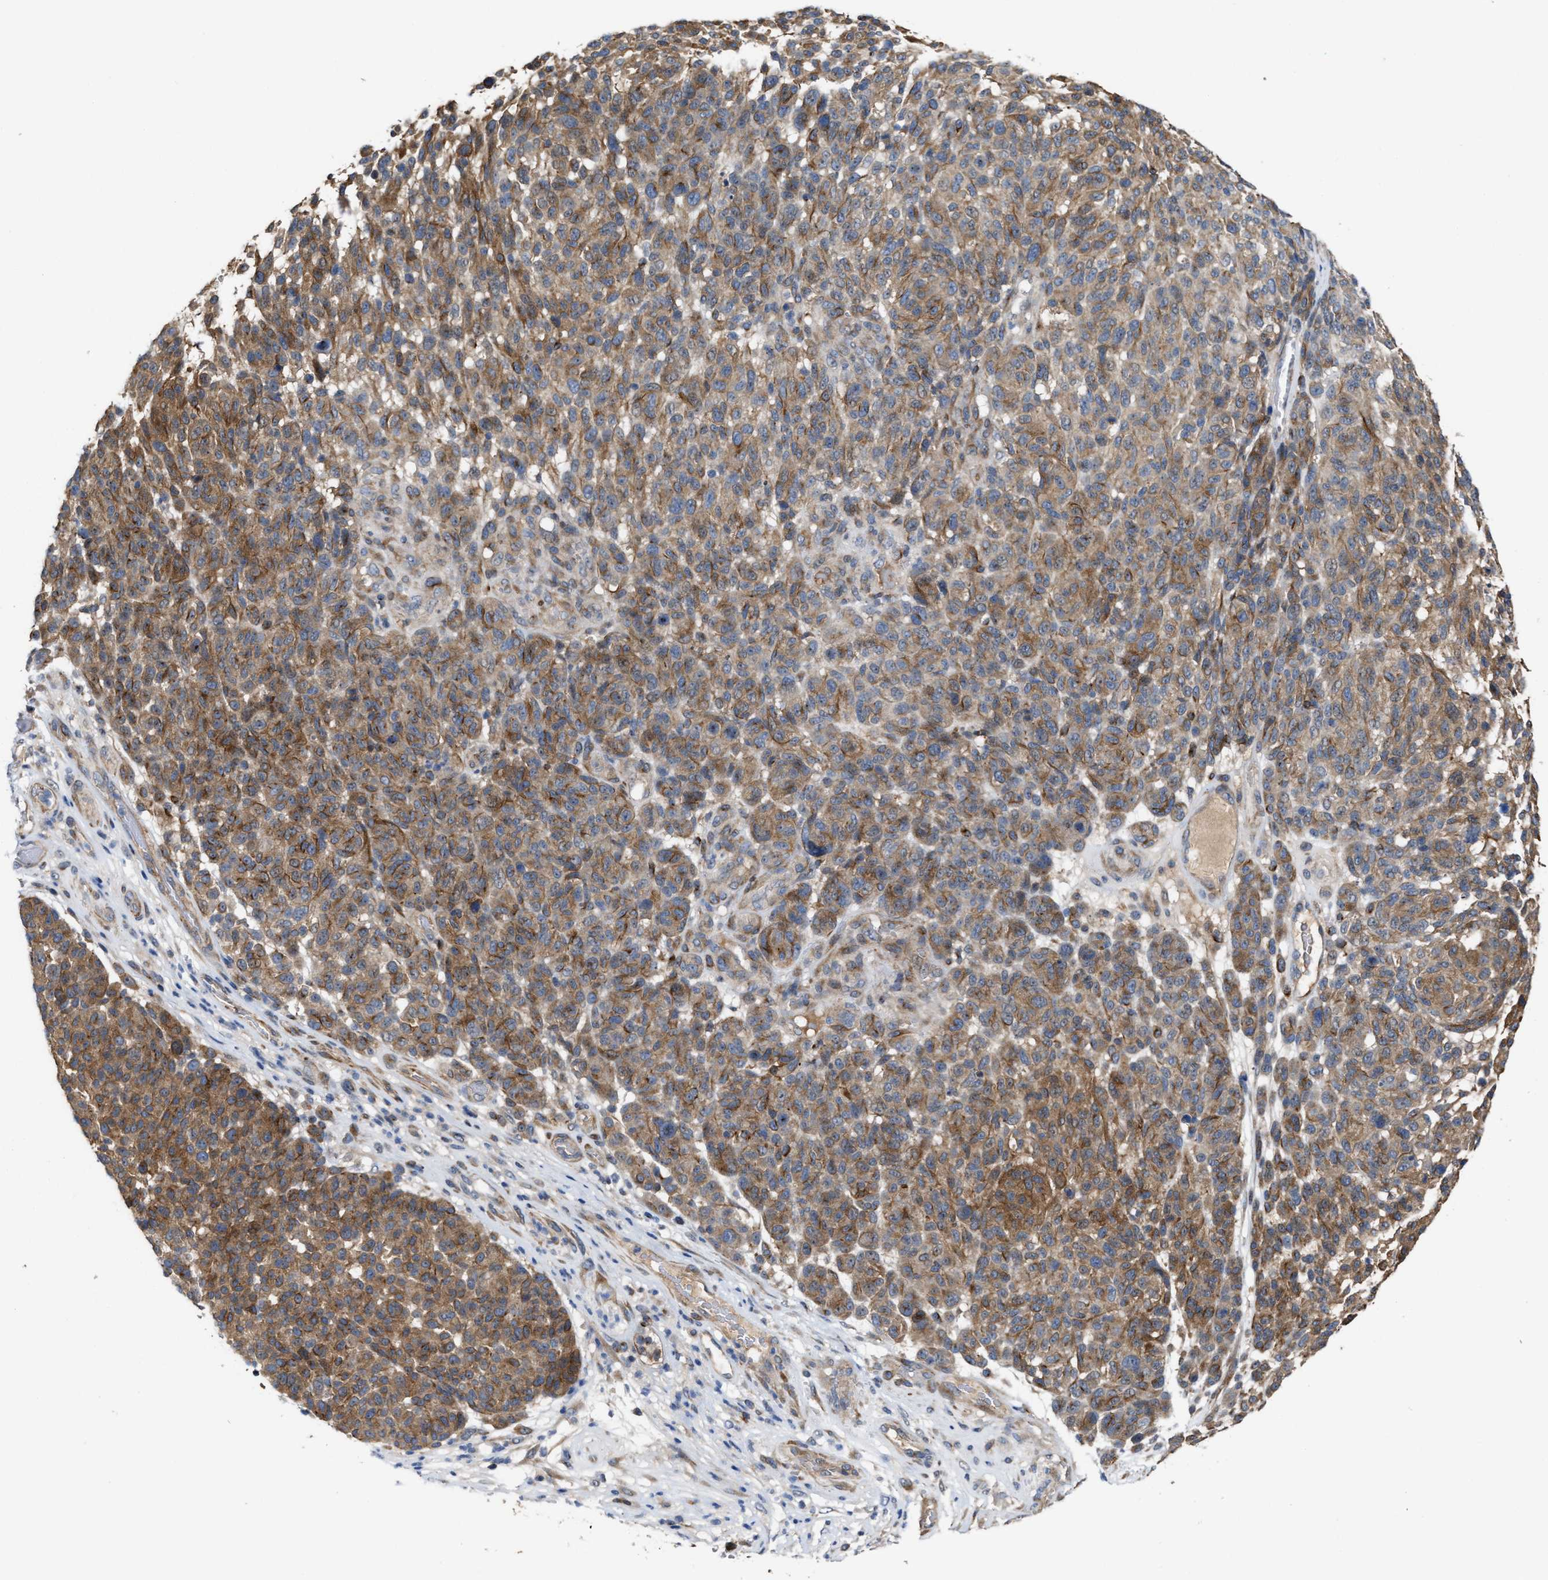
{"staining": {"intensity": "moderate", "quantity": ">75%", "location": "cytoplasmic/membranous"}, "tissue": "melanoma", "cell_type": "Tumor cells", "image_type": "cancer", "snomed": [{"axis": "morphology", "description": "Malignant melanoma, NOS"}, {"axis": "topography", "description": "Skin"}], "caption": "This histopathology image shows IHC staining of malignant melanoma, with medium moderate cytoplasmic/membranous staining in about >75% of tumor cells.", "gene": "BBLN", "patient": {"sex": "male", "age": 59}}